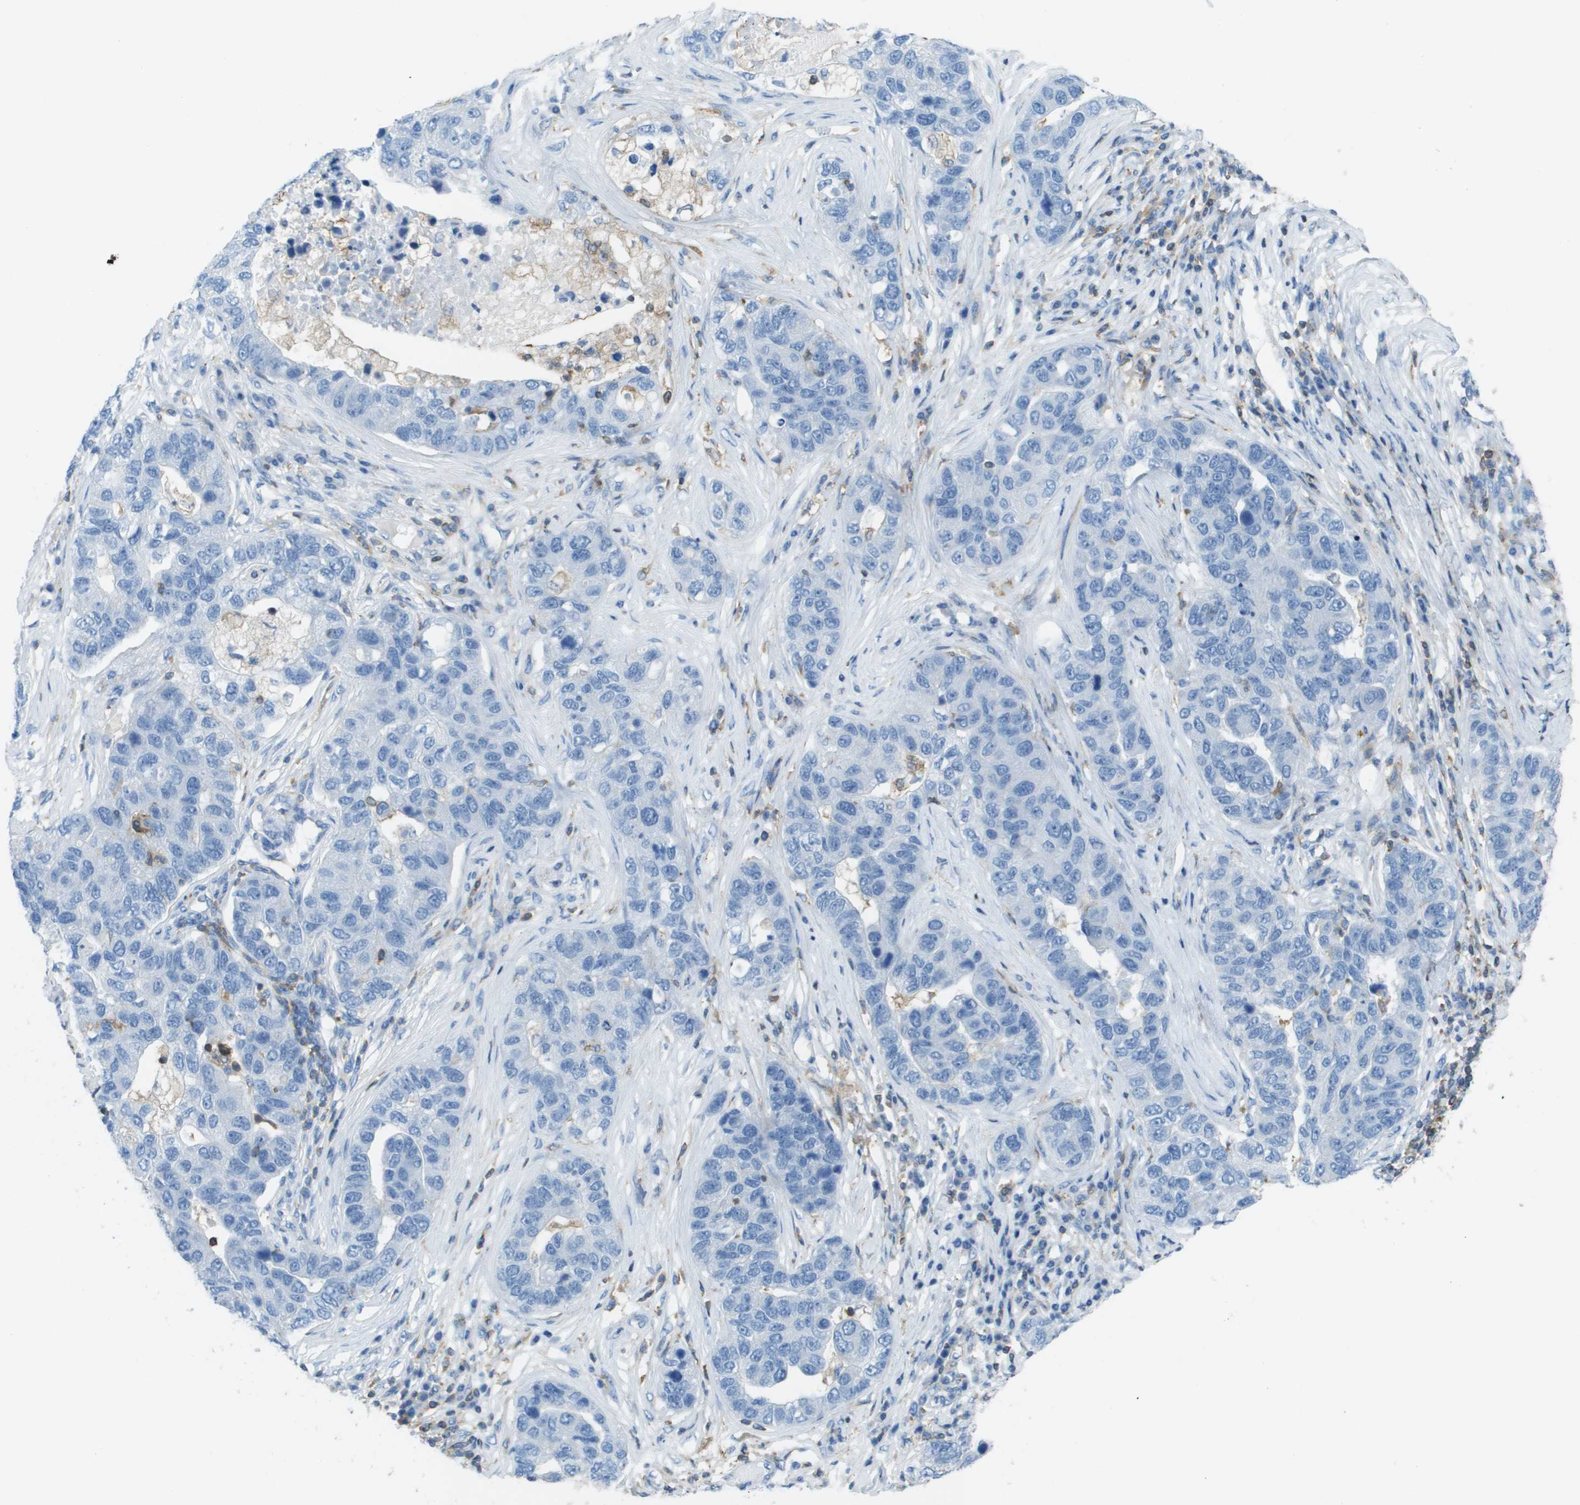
{"staining": {"intensity": "negative", "quantity": "none", "location": "none"}, "tissue": "pancreatic cancer", "cell_type": "Tumor cells", "image_type": "cancer", "snomed": [{"axis": "morphology", "description": "Adenocarcinoma, NOS"}, {"axis": "topography", "description": "Pancreas"}], "caption": "The IHC image has no significant expression in tumor cells of adenocarcinoma (pancreatic) tissue.", "gene": "APBB1IP", "patient": {"sex": "female", "age": 61}}